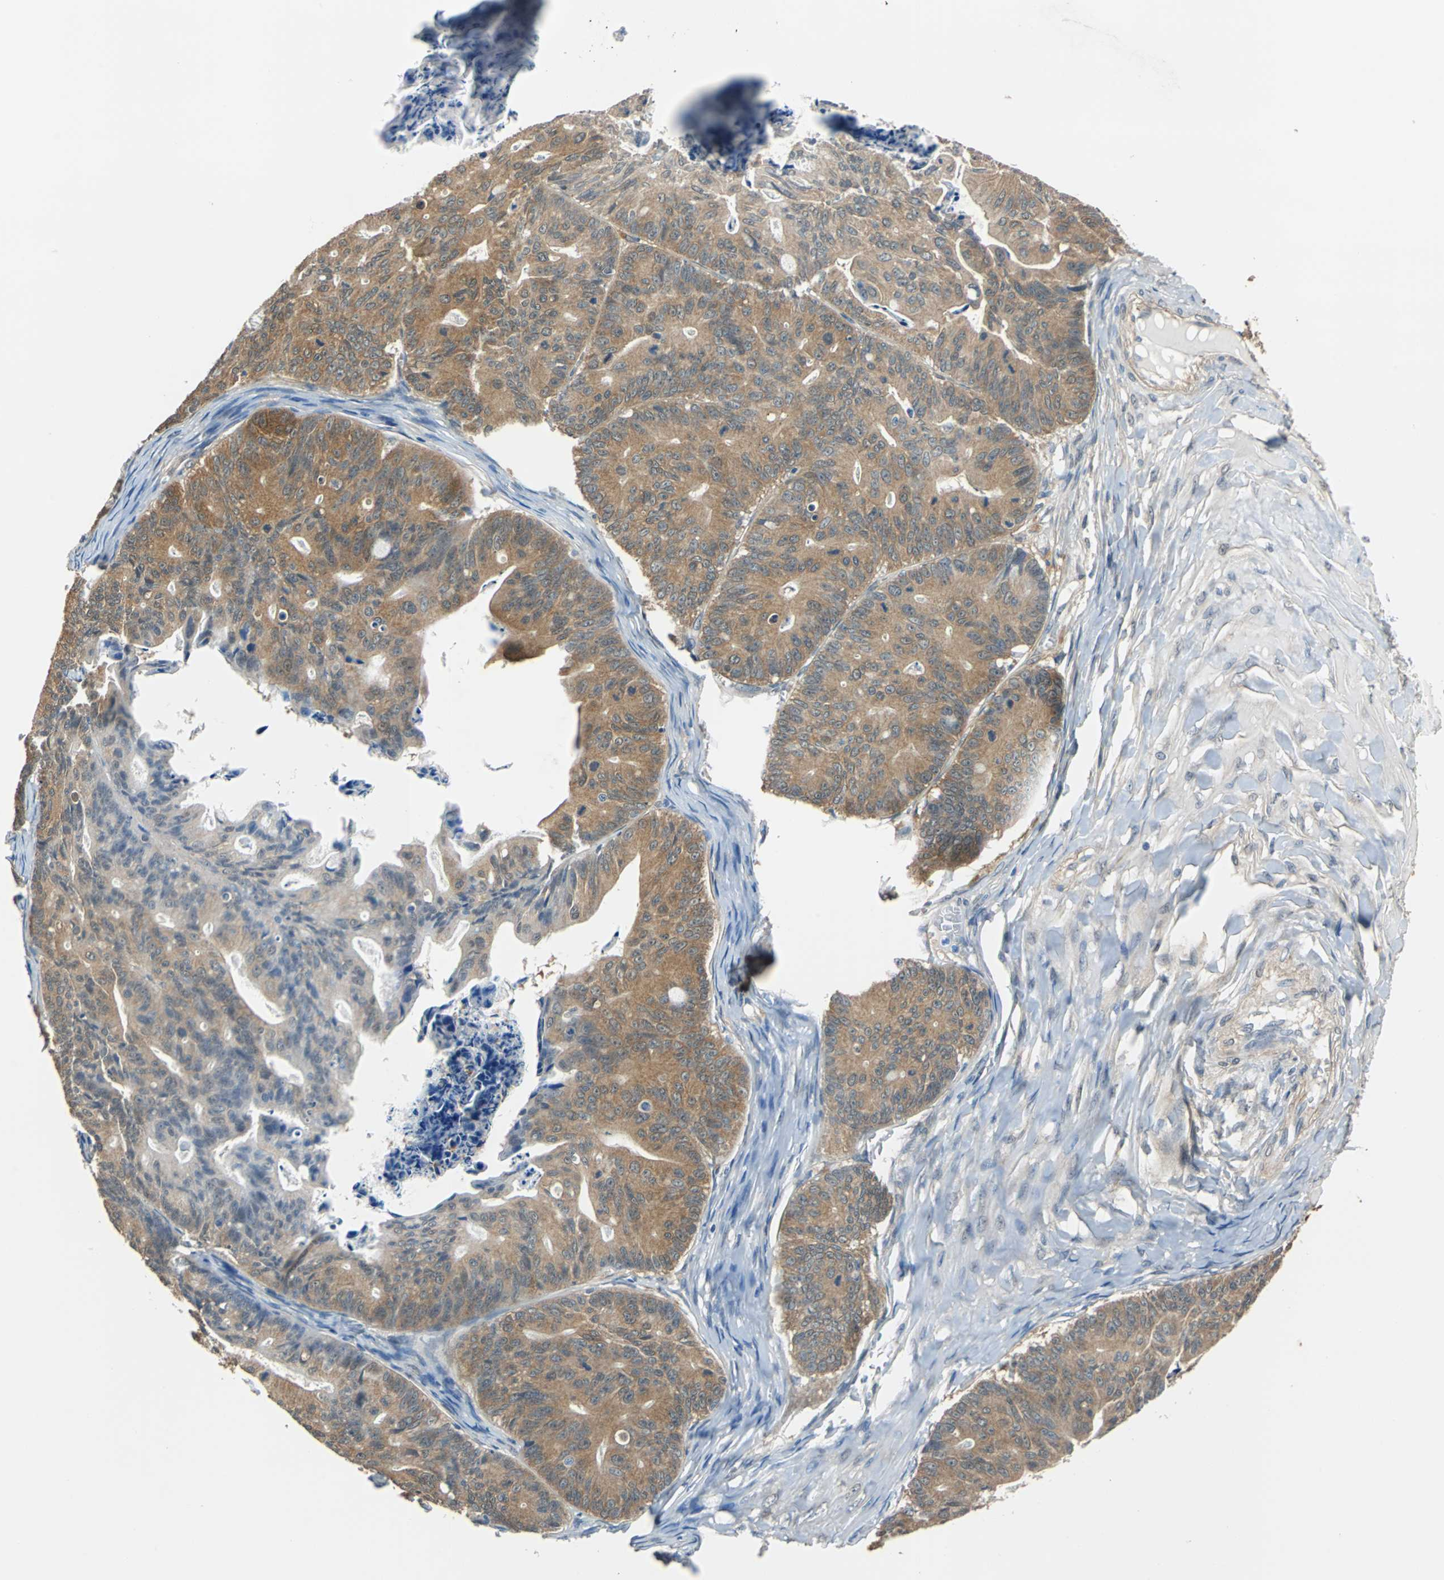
{"staining": {"intensity": "moderate", "quantity": ">75%", "location": "cytoplasmic/membranous"}, "tissue": "ovarian cancer", "cell_type": "Tumor cells", "image_type": "cancer", "snomed": [{"axis": "morphology", "description": "Cystadenocarcinoma, mucinous, NOS"}, {"axis": "topography", "description": "Ovary"}], "caption": "The immunohistochemical stain shows moderate cytoplasmic/membranous positivity in tumor cells of mucinous cystadenocarcinoma (ovarian) tissue.", "gene": "FKBP4", "patient": {"sex": "female", "age": 36}}